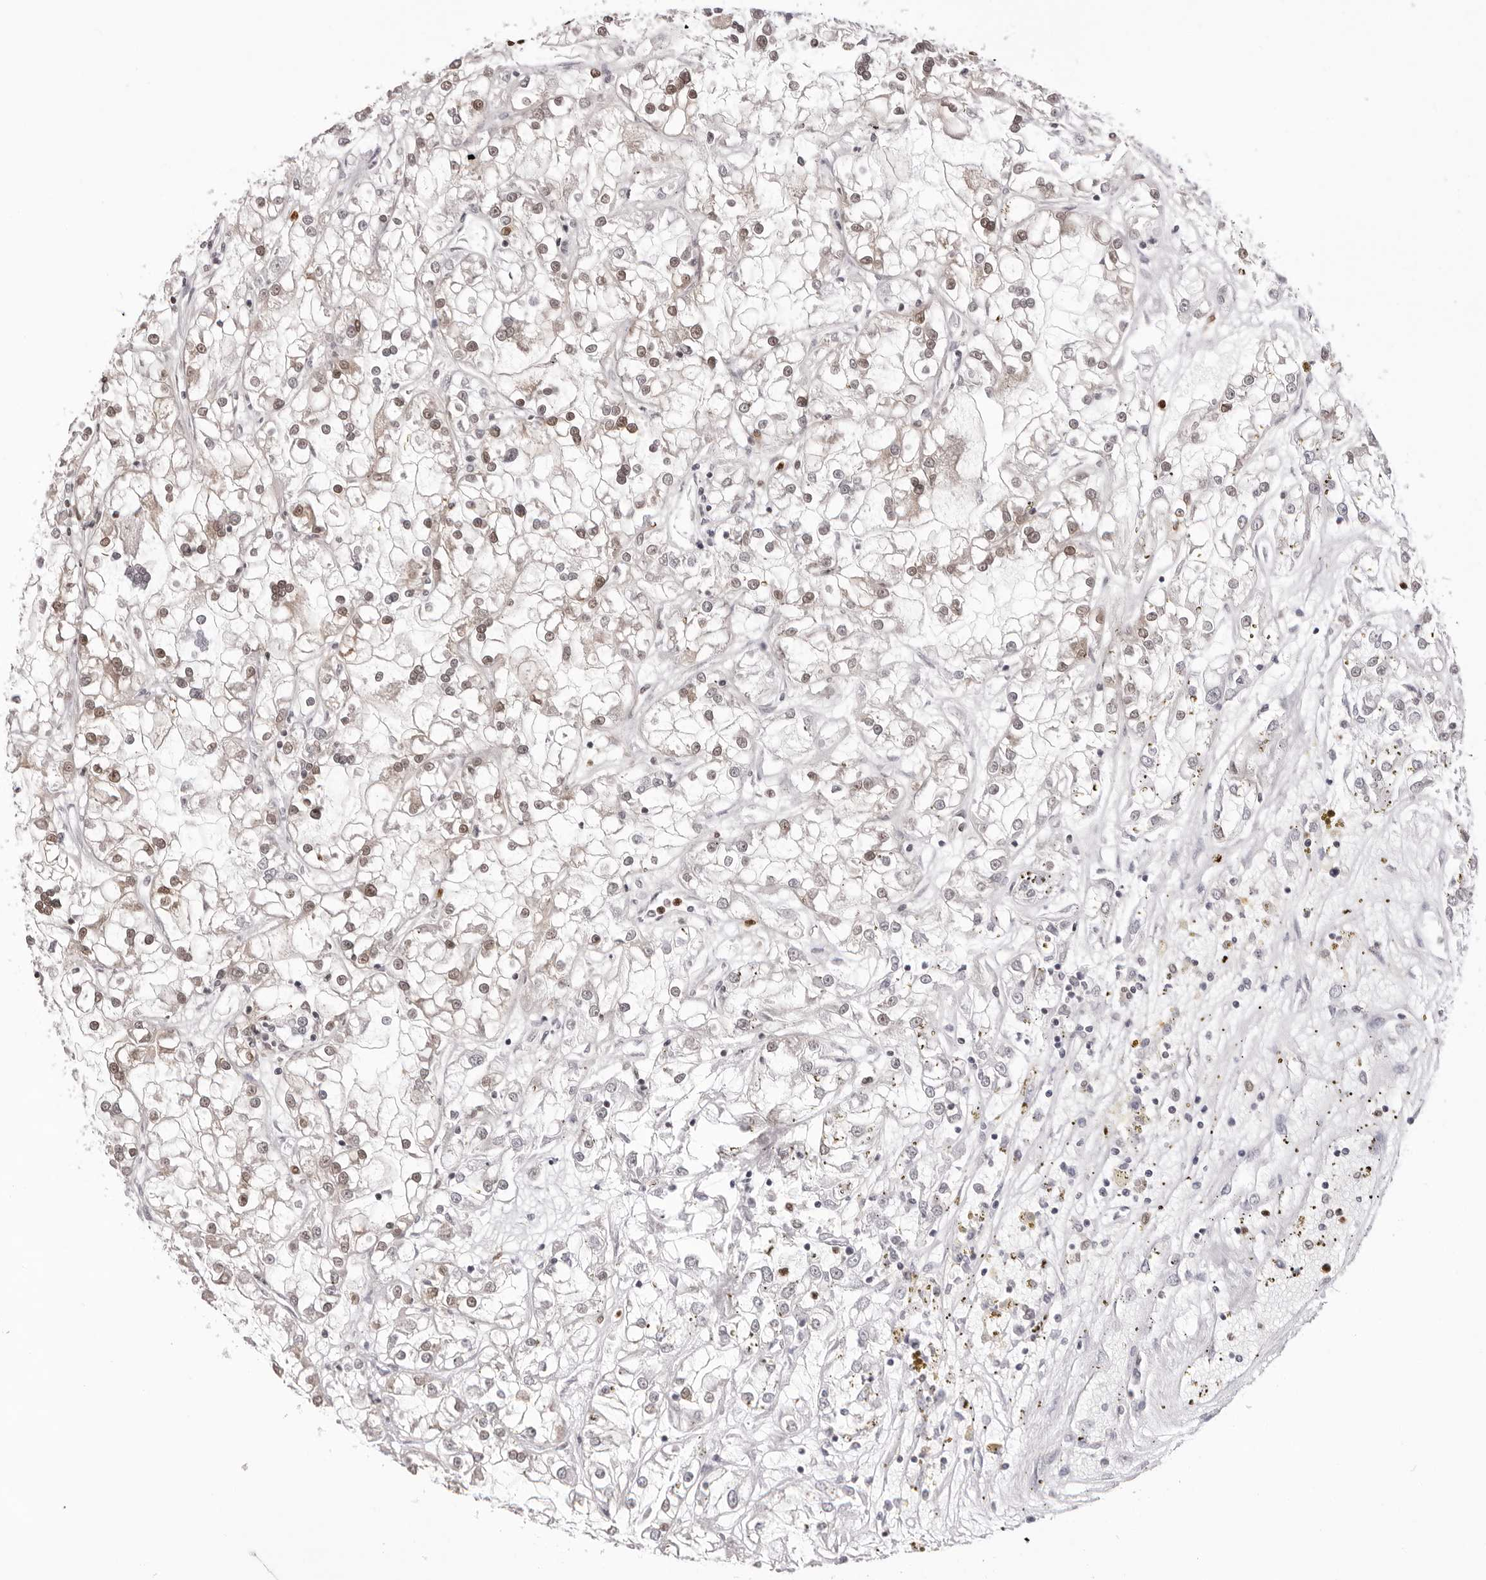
{"staining": {"intensity": "moderate", "quantity": "<25%", "location": "nuclear"}, "tissue": "renal cancer", "cell_type": "Tumor cells", "image_type": "cancer", "snomed": [{"axis": "morphology", "description": "Adenocarcinoma, NOS"}, {"axis": "topography", "description": "Kidney"}], "caption": "Protein staining shows moderate nuclear expression in about <25% of tumor cells in renal cancer (adenocarcinoma).", "gene": "HSPA4", "patient": {"sex": "female", "age": 52}}